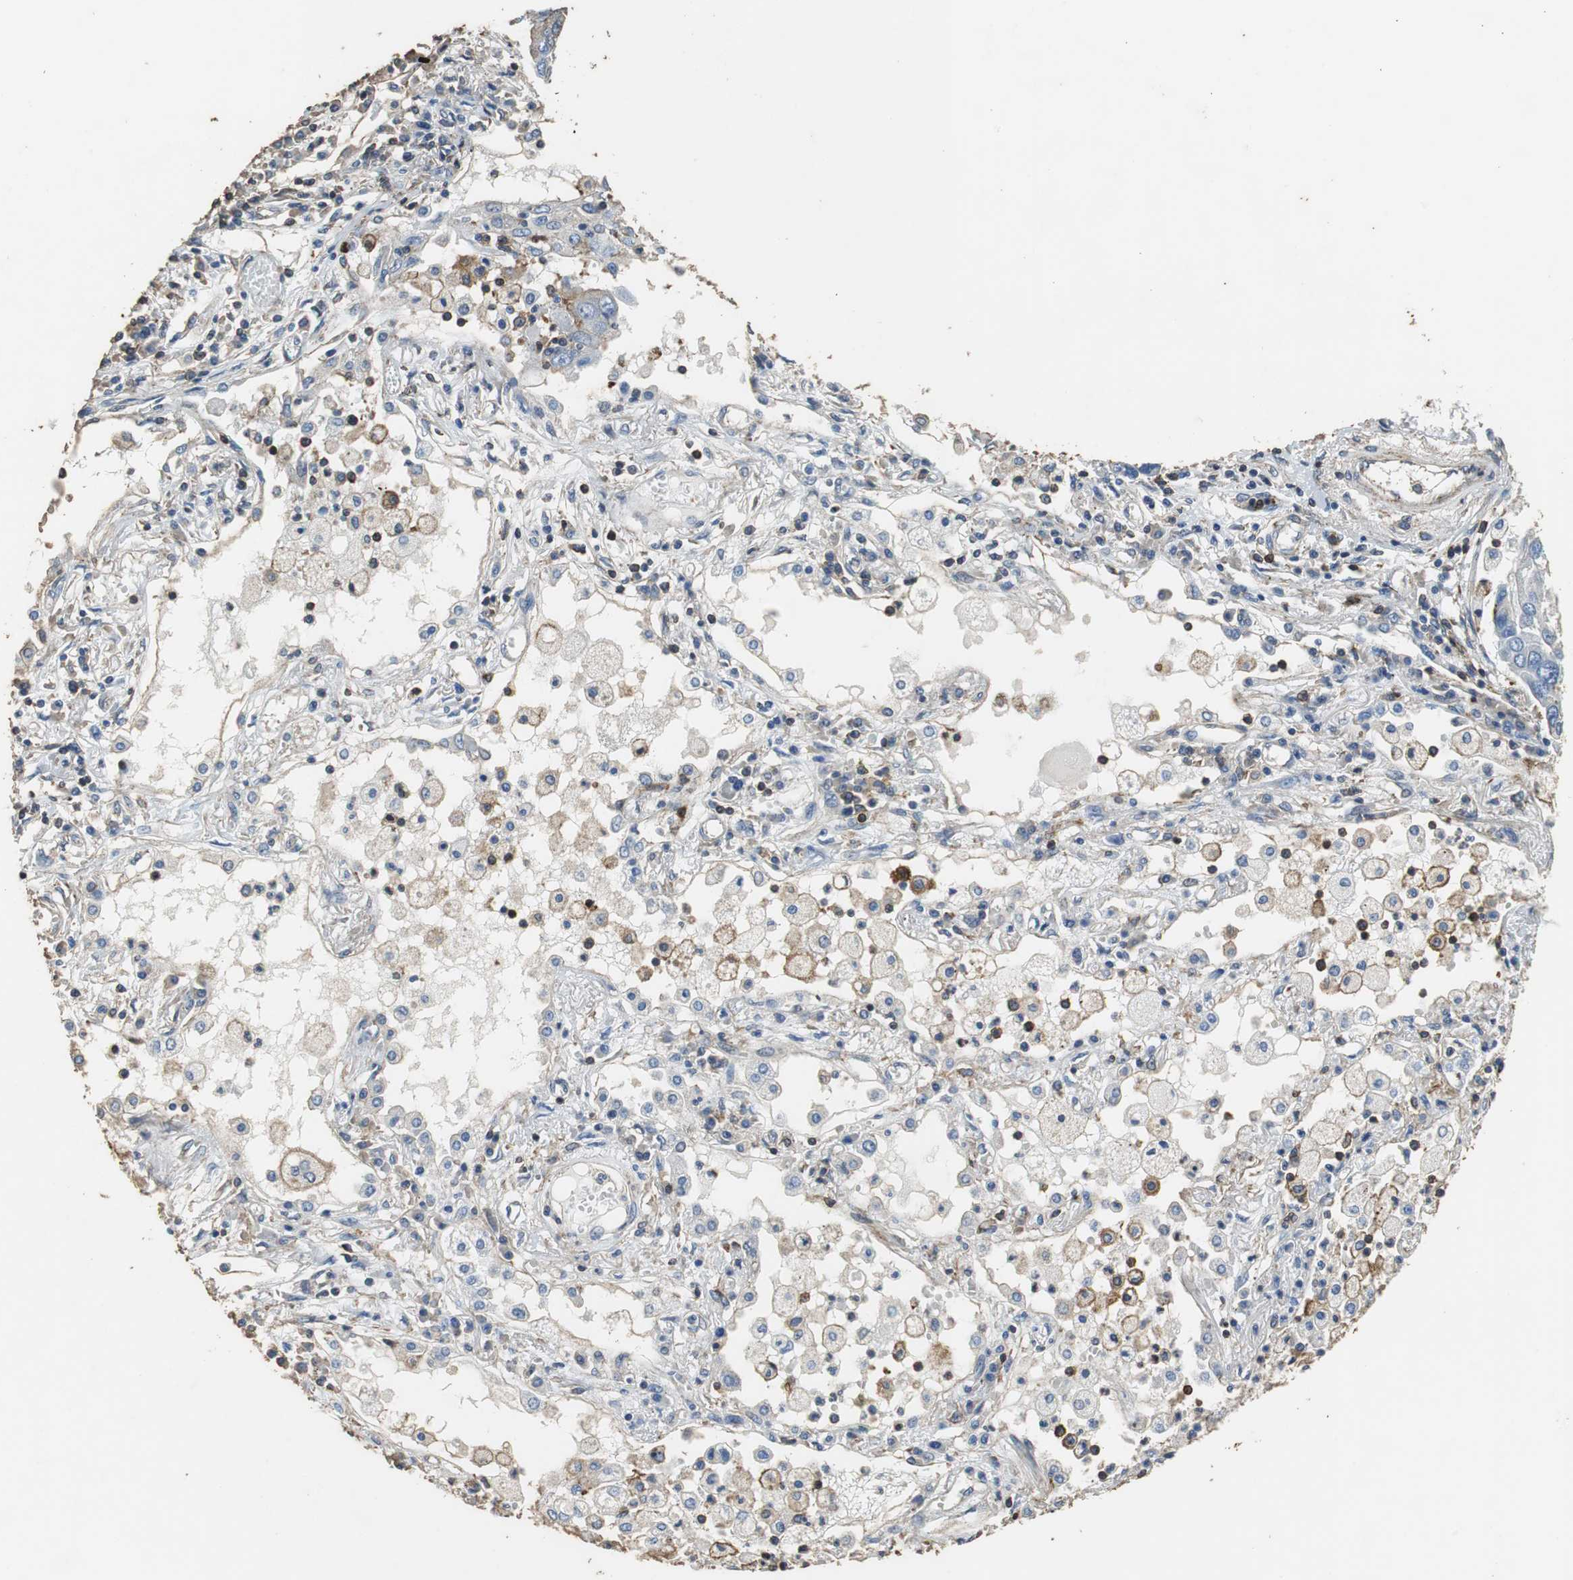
{"staining": {"intensity": "weak", "quantity": "<25%", "location": "cytoplasmic/membranous"}, "tissue": "lung cancer", "cell_type": "Tumor cells", "image_type": "cancer", "snomed": [{"axis": "morphology", "description": "Squamous cell carcinoma, NOS"}, {"axis": "topography", "description": "Lung"}], "caption": "This is an immunohistochemistry (IHC) histopathology image of lung squamous cell carcinoma. There is no expression in tumor cells.", "gene": "PRKRA", "patient": {"sex": "male", "age": 71}}